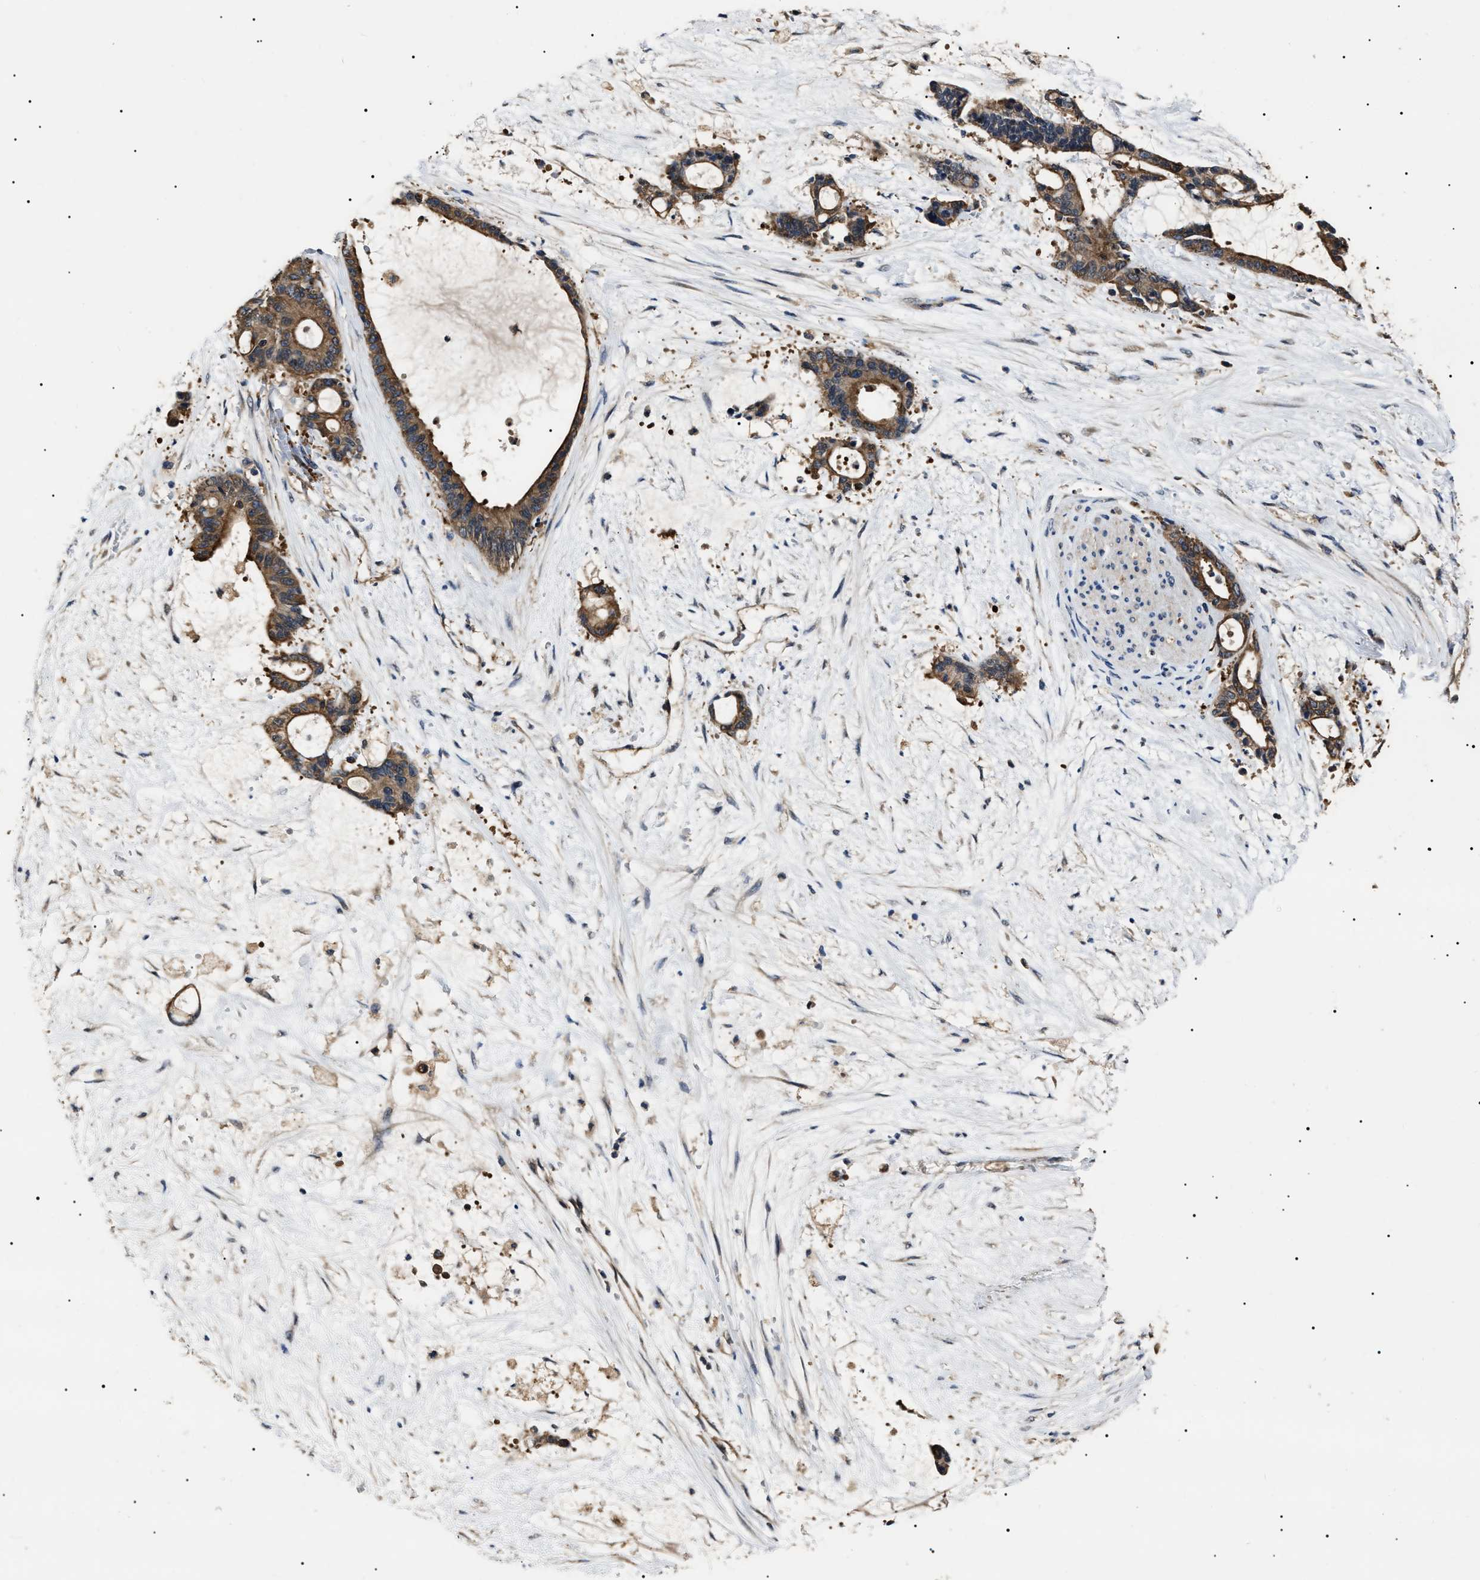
{"staining": {"intensity": "moderate", "quantity": ">75%", "location": "cytoplasmic/membranous"}, "tissue": "liver cancer", "cell_type": "Tumor cells", "image_type": "cancer", "snomed": [{"axis": "morphology", "description": "Normal tissue, NOS"}, {"axis": "morphology", "description": "Cholangiocarcinoma"}, {"axis": "topography", "description": "Liver"}, {"axis": "topography", "description": "Peripheral nerve tissue"}], "caption": "Brown immunohistochemical staining in liver cancer exhibits moderate cytoplasmic/membranous positivity in approximately >75% of tumor cells.", "gene": "CCT8", "patient": {"sex": "female", "age": 73}}